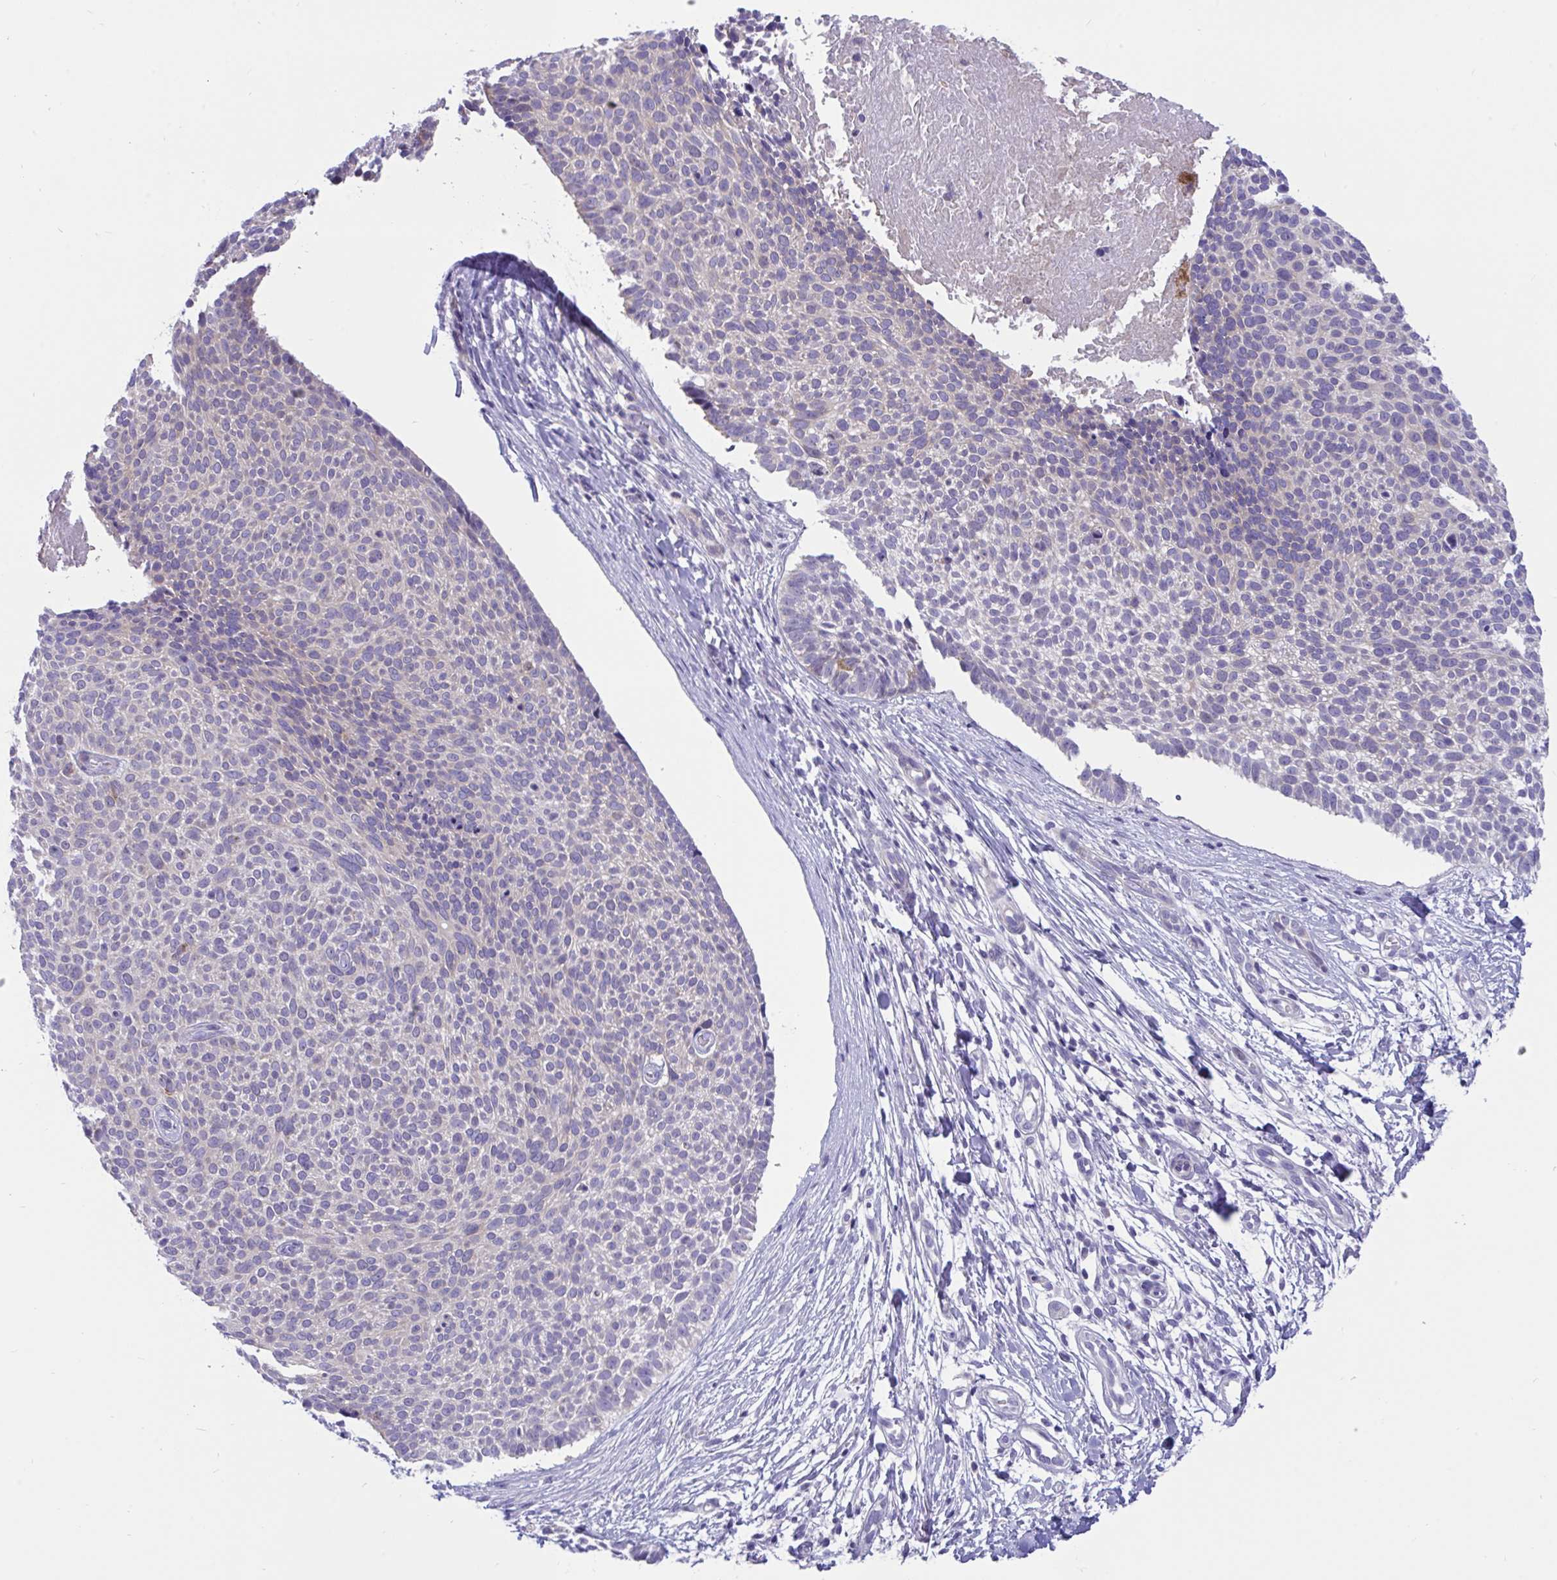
{"staining": {"intensity": "negative", "quantity": "none", "location": "none"}, "tissue": "skin cancer", "cell_type": "Tumor cells", "image_type": "cancer", "snomed": [{"axis": "morphology", "description": "Basal cell carcinoma"}, {"axis": "topography", "description": "Skin"}, {"axis": "topography", "description": "Skin of back"}], "caption": "DAB (3,3'-diaminobenzidine) immunohistochemical staining of human skin cancer (basal cell carcinoma) demonstrates no significant staining in tumor cells.", "gene": "DTX3", "patient": {"sex": "male", "age": 81}}